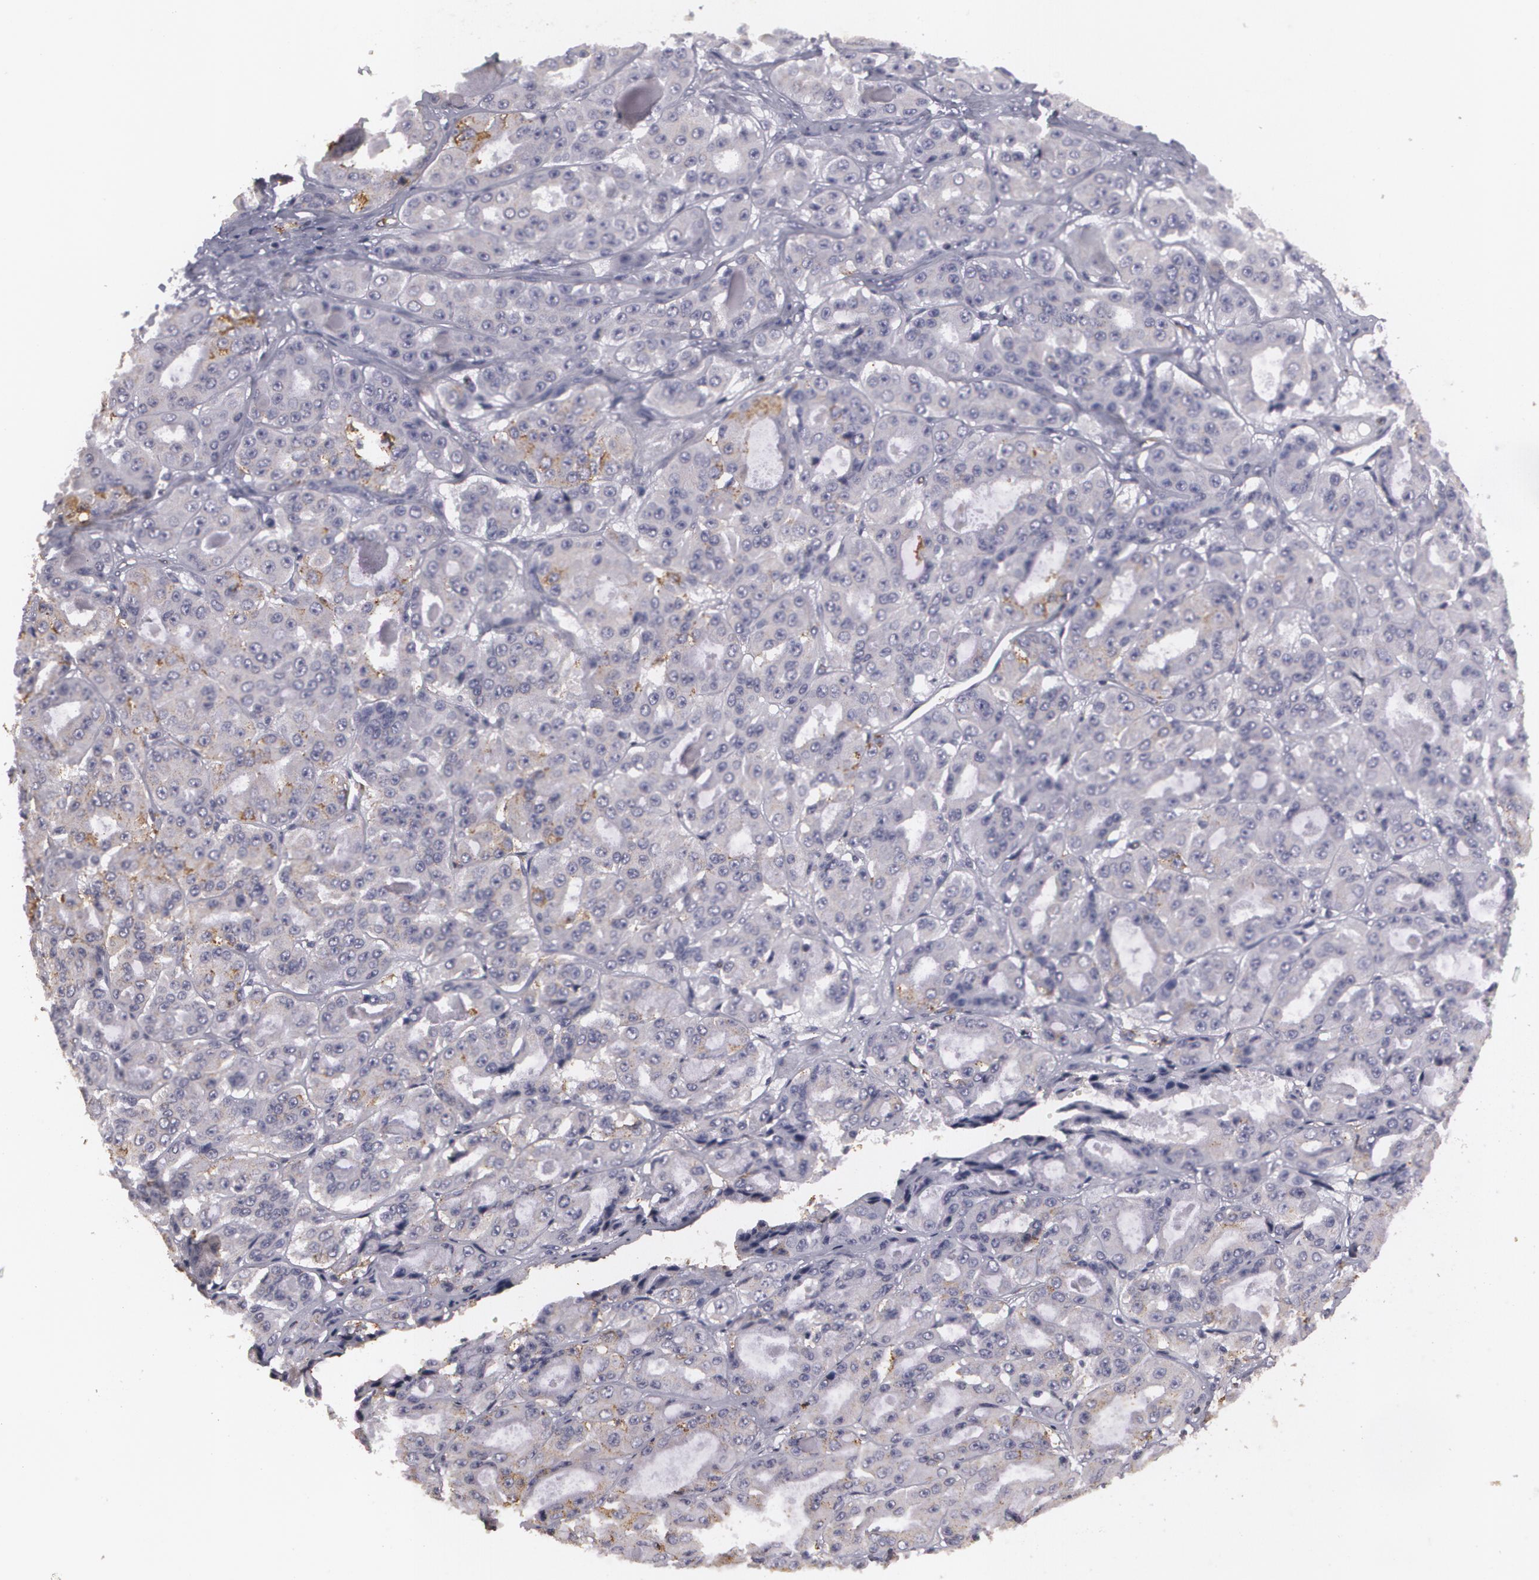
{"staining": {"intensity": "weak", "quantity": "25%-75%", "location": "cytoplasmic/membranous"}, "tissue": "ovarian cancer", "cell_type": "Tumor cells", "image_type": "cancer", "snomed": [{"axis": "morphology", "description": "Carcinoma, endometroid"}, {"axis": "topography", "description": "Ovary"}], "caption": "Ovarian cancer (endometroid carcinoma) stained with immunohistochemistry displays weak cytoplasmic/membranous positivity in approximately 25%-75% of tumor cells.", "gene": "KCNA4", "patient": {"sex": "female", "age": 61}}